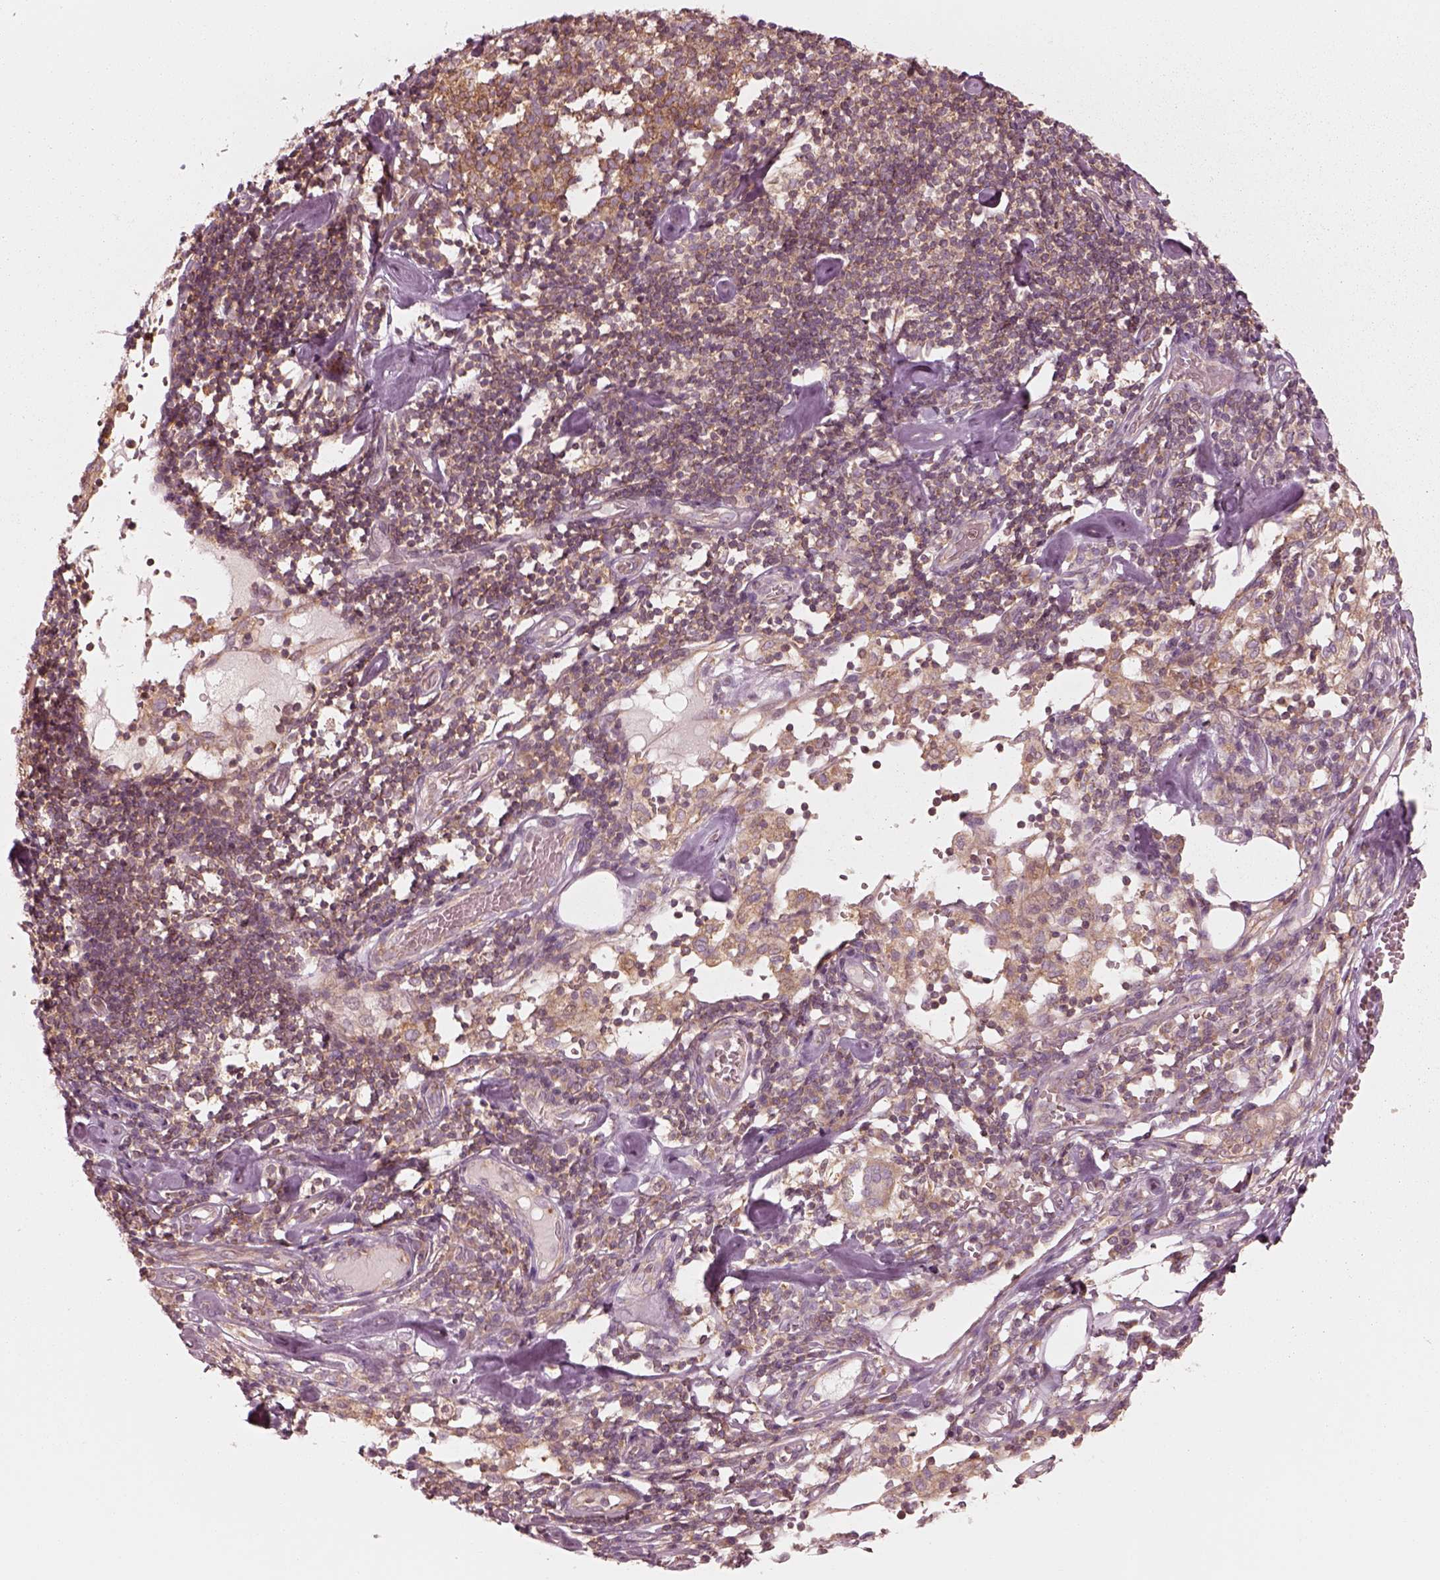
{"staining": {"intensity": "moderate", "quantity": ">75%", "location": "cytoplasmic/membranous"}, "tissue": "melanoma", "cell_type": "Tumor cells", "image_type": "cancer", "snomed": [{"axis": "morphology", "description": "Malignant melanoma, Metastatic site"}, {"axis": "topography", "description": "Lymph node"}], "caption": "A micrograph of malignant melanoma (metastatic site) stained for a protein demonstrates moderate cytoplasmic/membranous brown staining in tumor cells.", "gene": "CNOT2", "patient": {"sex": "female", "age": 64}}